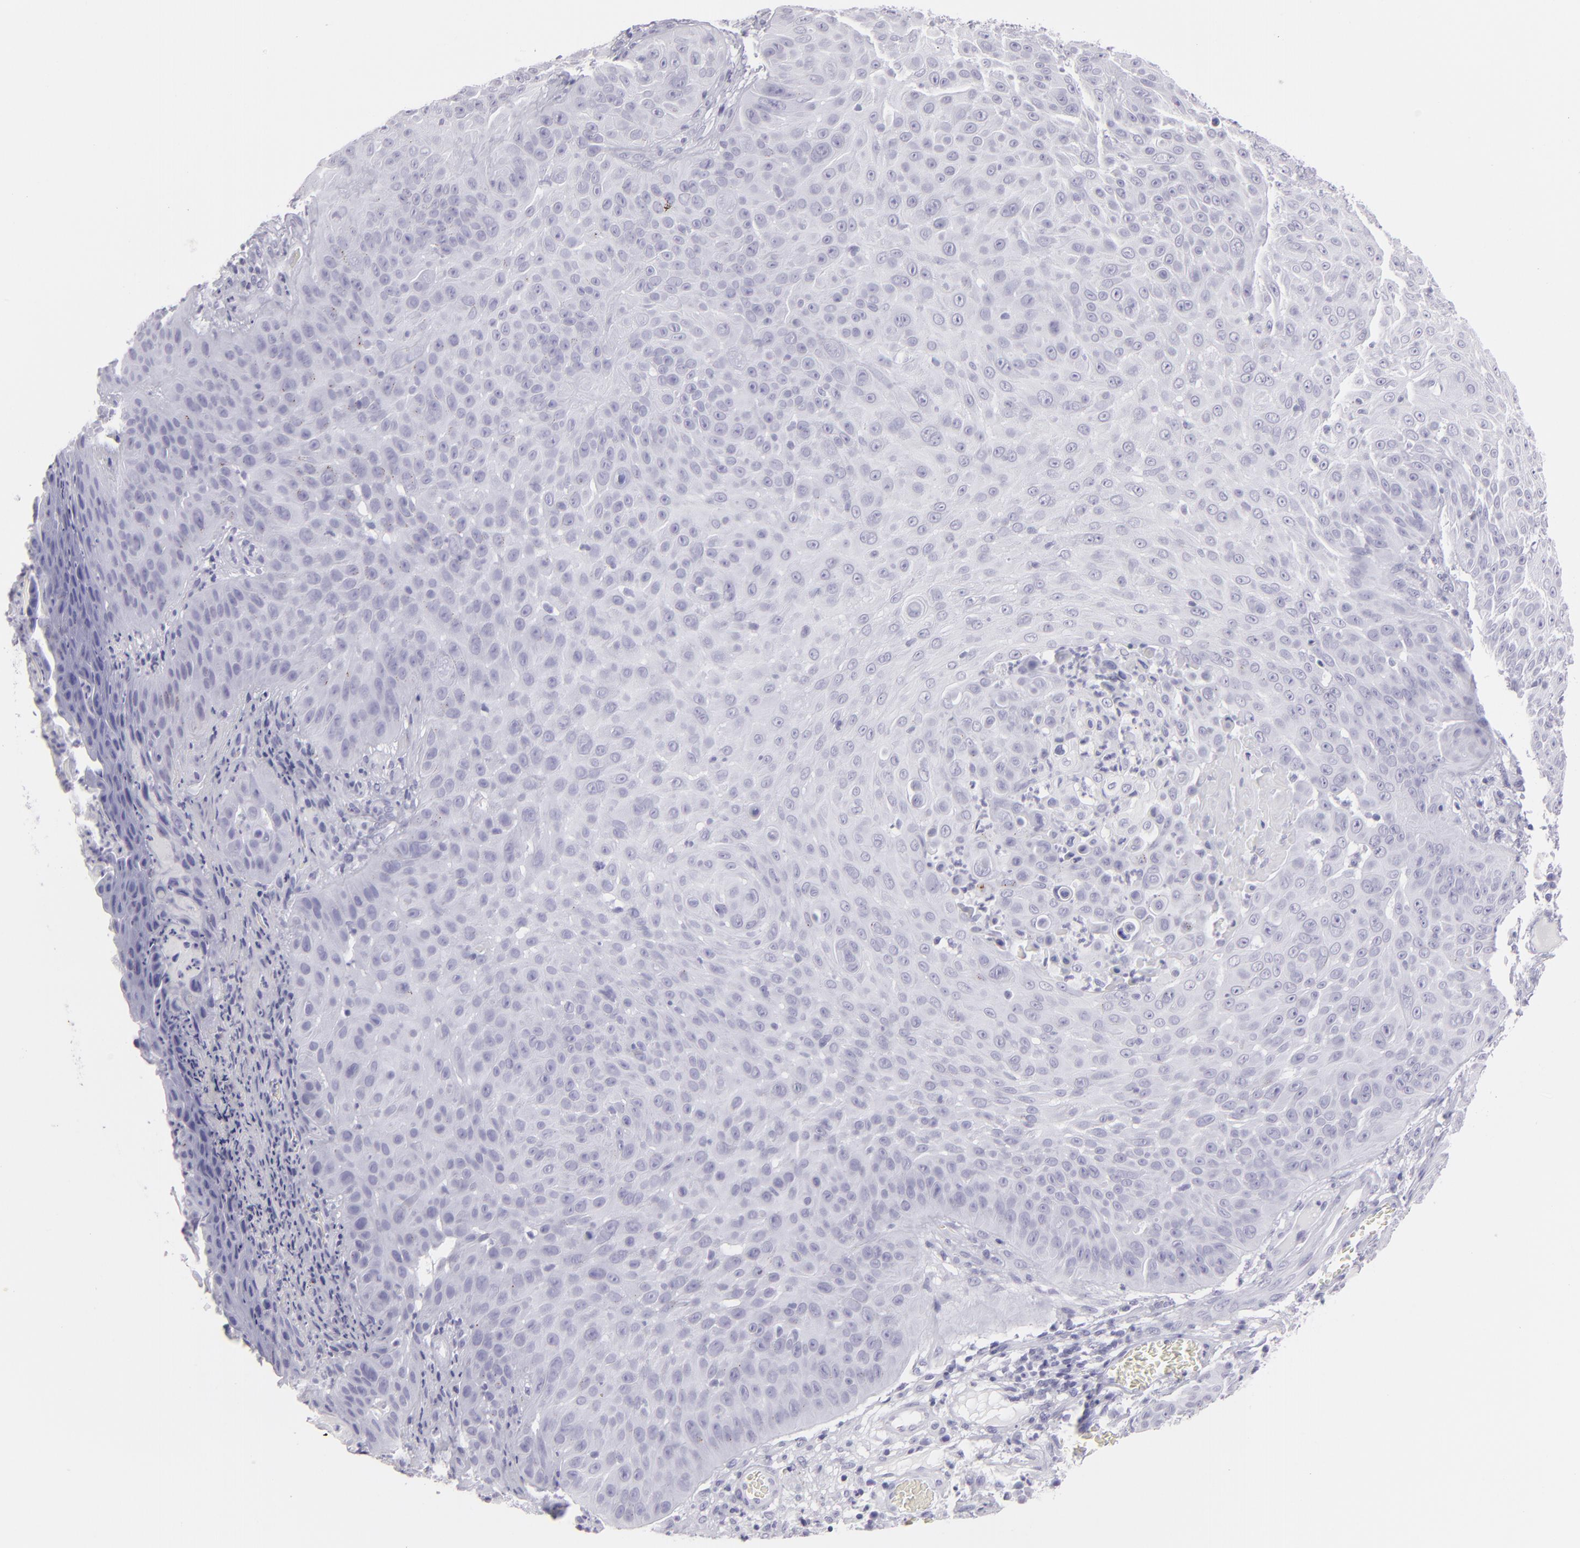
{"staining": {"intensity": "negative", "quantity": "none", "location": "none"}, "tissue": "skin cancer", "cell_type": "Tumor cells", "image_type": "cancer", "snomed": [{"axis": "morphology", "description": "Squamous cell carcinoma, NOS"}, {"axis": "topography", "description": "Skin"}], "caption": "The image shows no significant positivity in tumor cells of squamous cell carcinoma (skin).", "gene": "FLG", "patient": {"sex": "male", "age": 82}}